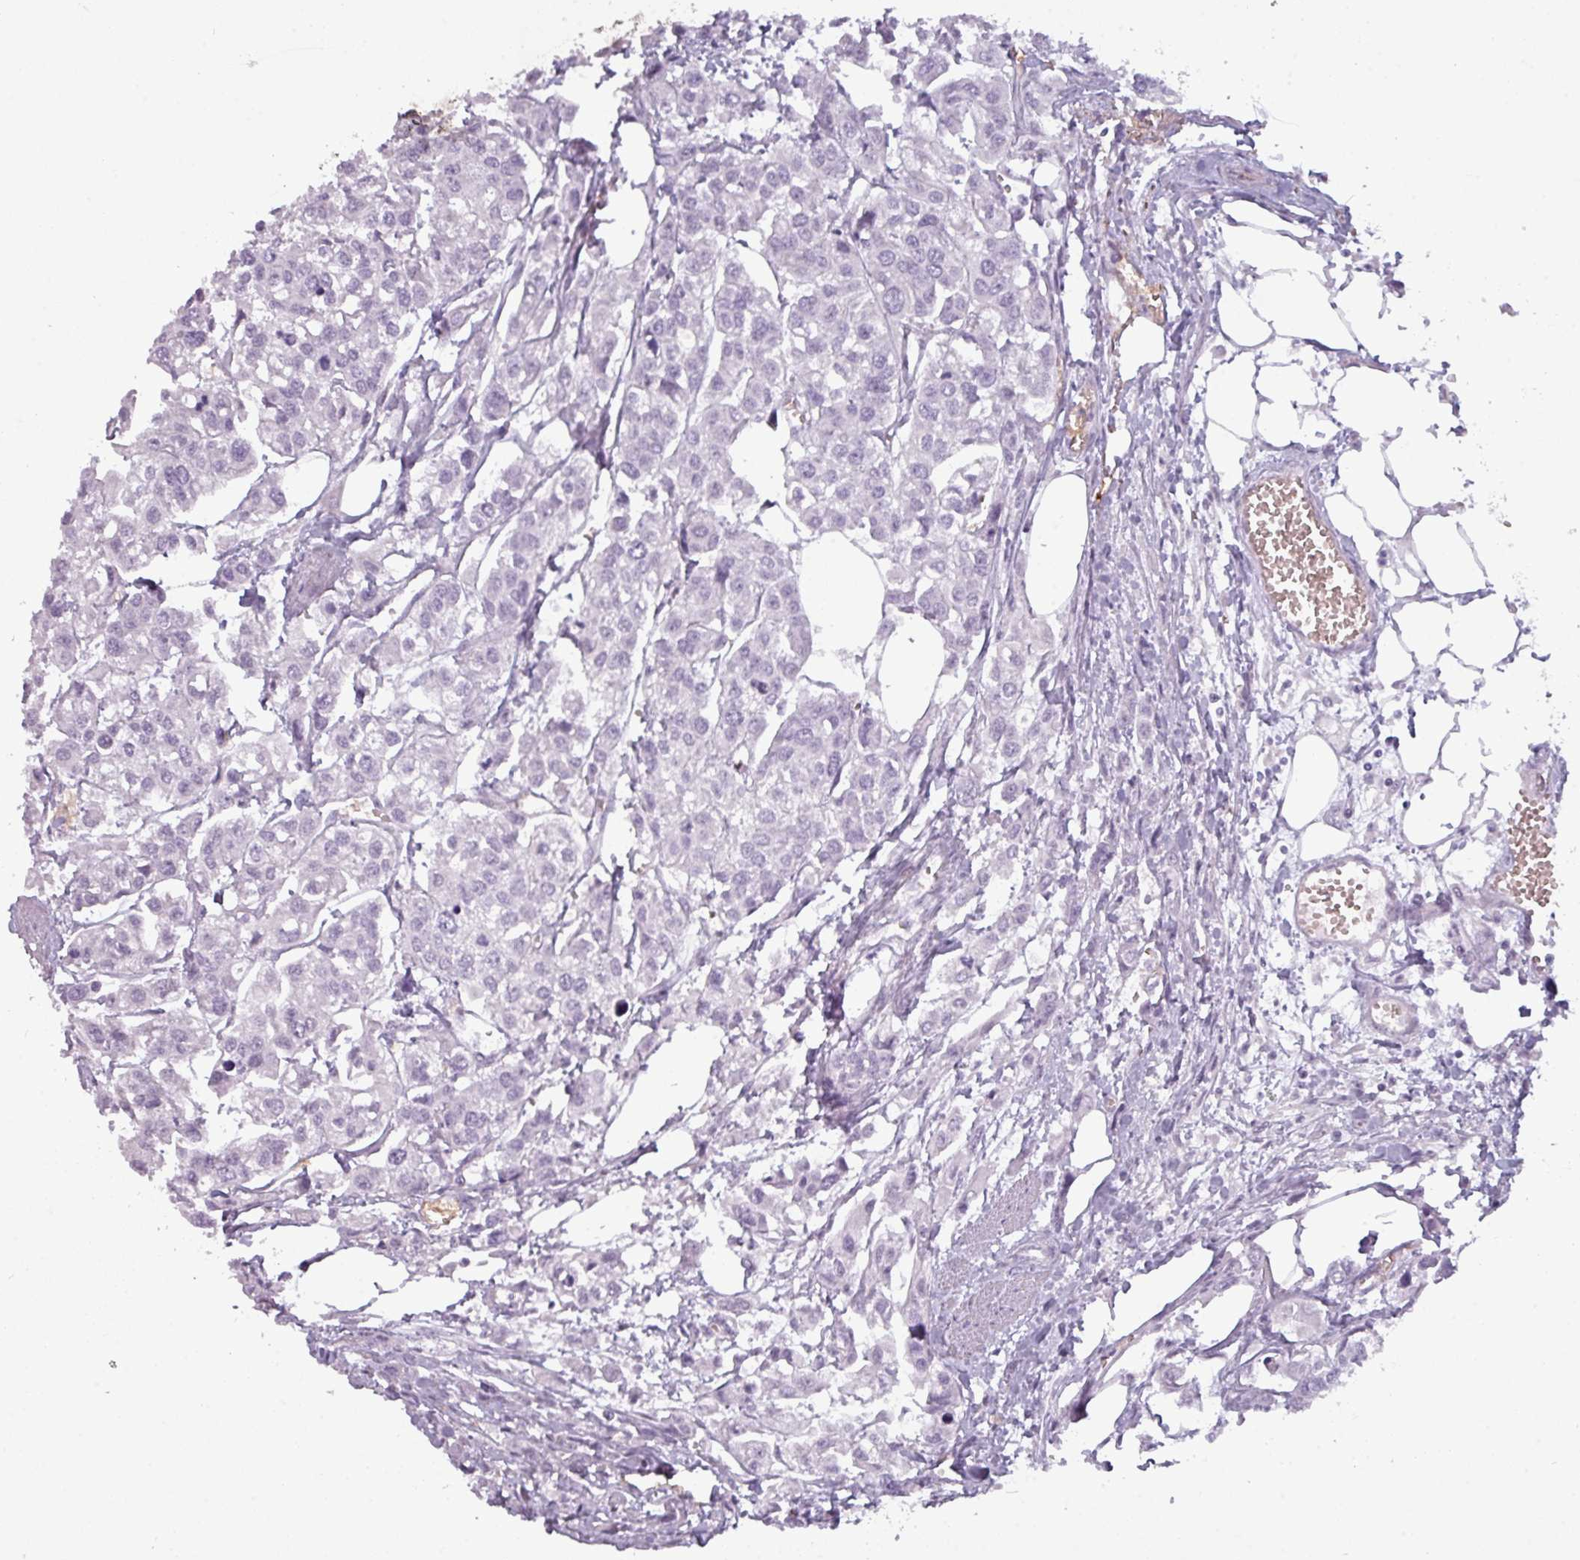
{"staining": {"intensity": "negative", "quantity": "none", "location": "none"}, "tissue": "urothelial cancer", "cell_type": "Tumor cells", "image_type": "cancer", "snomed": [{"axis": "morphology", "description": "Urothelial carcinoma, High grade"}, {"axis": "topography", "description": "Urinary bladder"}], "caption": "Photomicrograph shows no significant protein positivity in tumor cells of urothelial cancer. (DAB (3,3'-diaminobenzidine) IHC with hematoxylin counter stain).", "gene": "AREL1", "patient": {"sex": "male", "age": 67}}